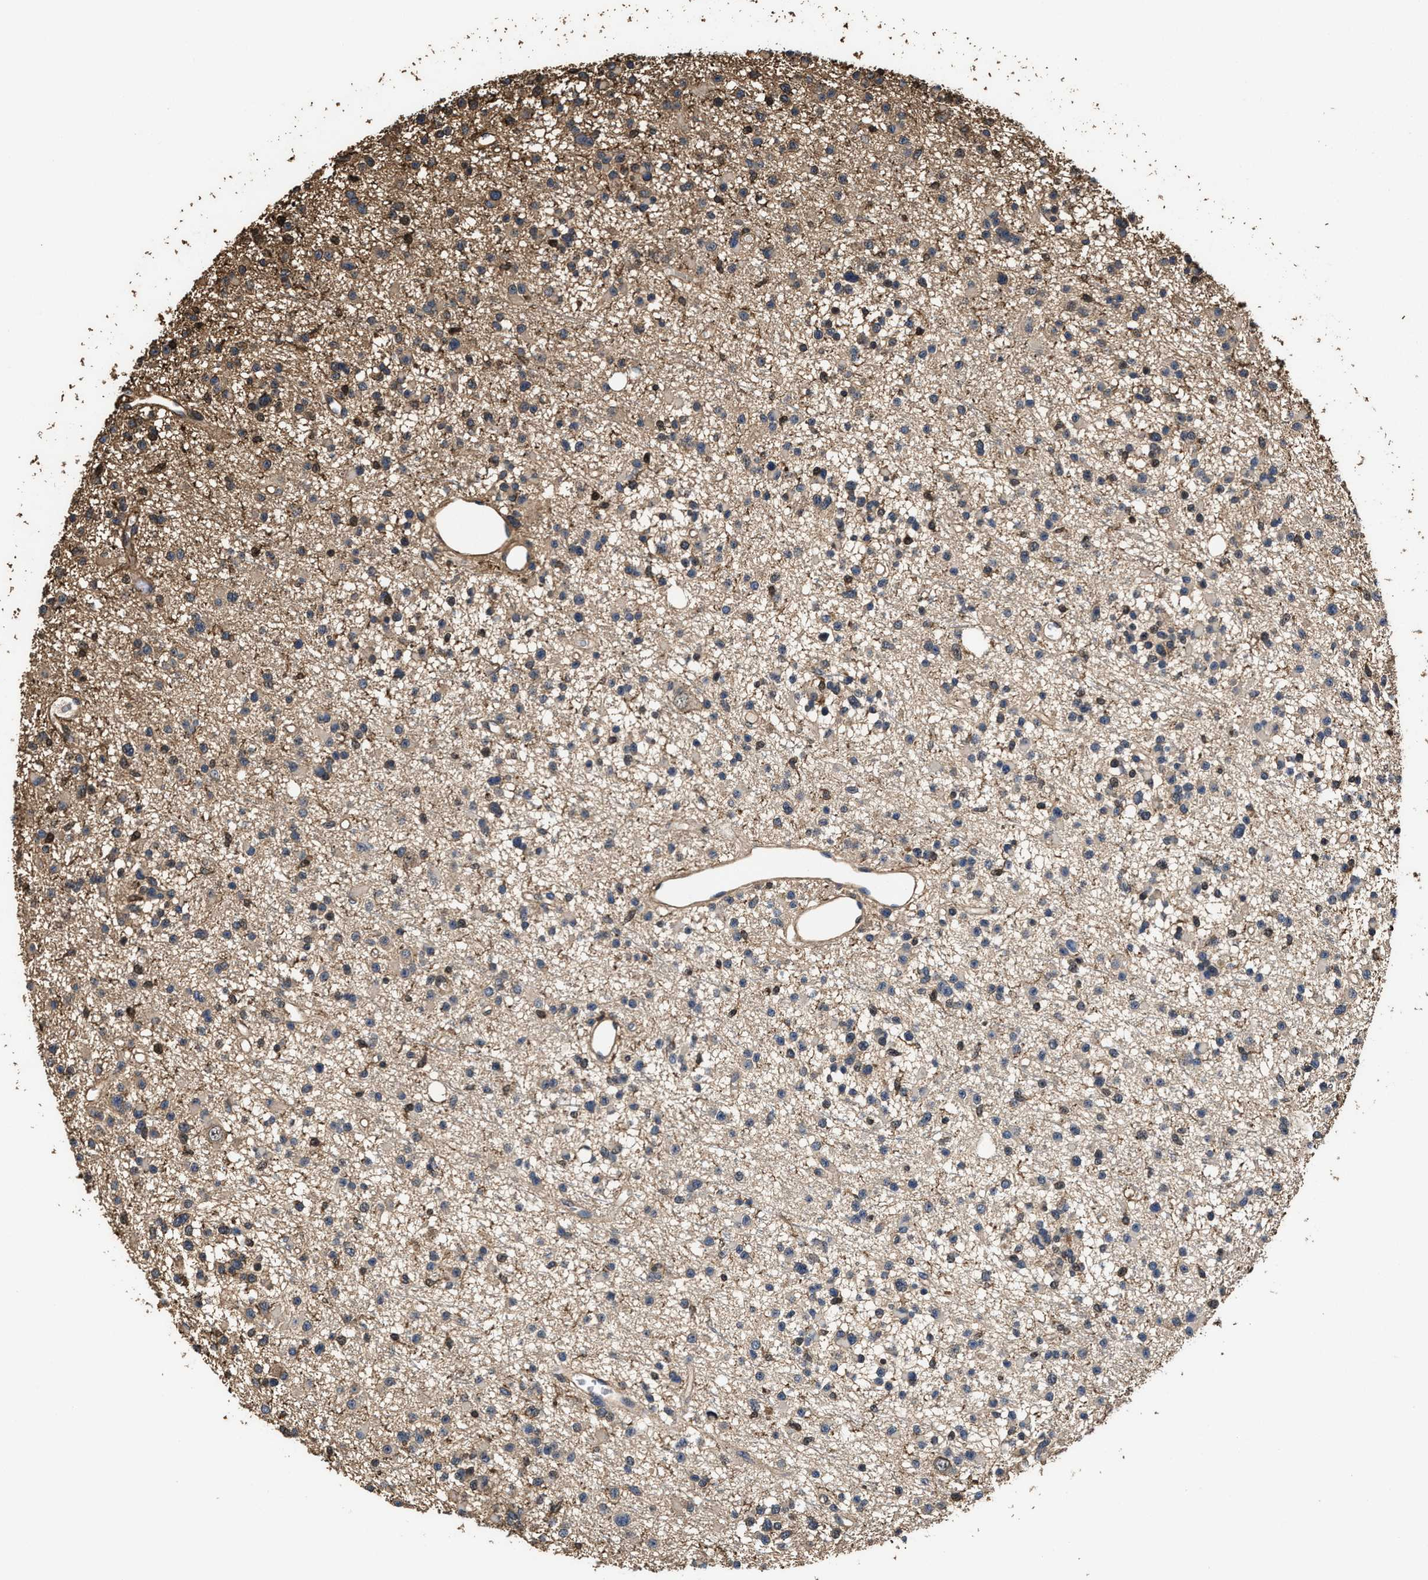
{"staining": {"intensity": "weak", "quantity": "25%-75%", "location": "cytoplasmic/membranous"}, "tissue": "glioma", "cell_type": "Tumor cells", "image_type": "cancer", "snomed": [{"axis": "morphology", "description": "Glioma, malignant, Low grade"}, {"axis": "topography", "description": "Brain"}], "caption": "IHC of human malignant glioma (low-grade) demonstrates low levels of weak cytoplasmic/membranous expression in about 25%-75% of tumor cells. The staining is performed using DAB brown chromogen to label protein expression. The nuclei are counter-stained blue using hematoxylin.", "gene": "KBTBD2", "patient": {"sex": "female", "age": 22}}